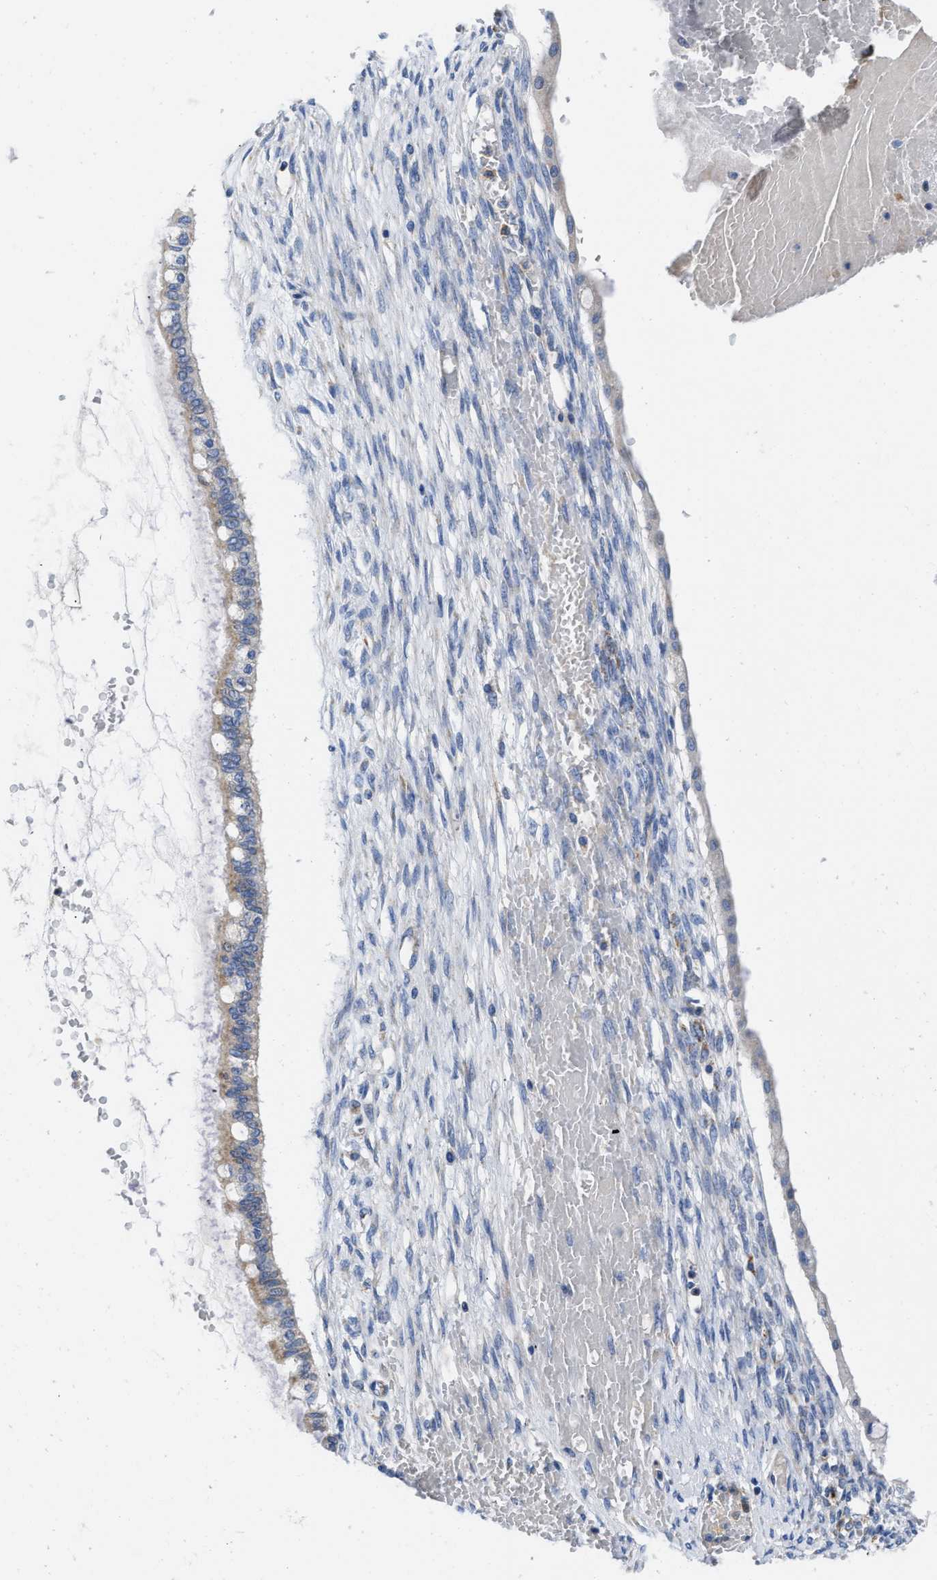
{"staining": {"intensity": "weak", "quantity": "<25%", "location": "cytoplasmic/membranous"}, "tissue": "ovarian cancer", "cell_type": "Tumor cells", "image_type": "cancer", "snomed": [{"axis": "morphology", "description": "Cystadenocarcinoma, mucinous, NOS"}, {"axis": "topography", "description": "Ovary"}], "caption": "Tumor cells are negative for brown protein staining in ovarian cancer (mucinous cystadenocarcinoma).", "gene": "SLC25A13", "patient": {"sex": "female", "age": 73}}